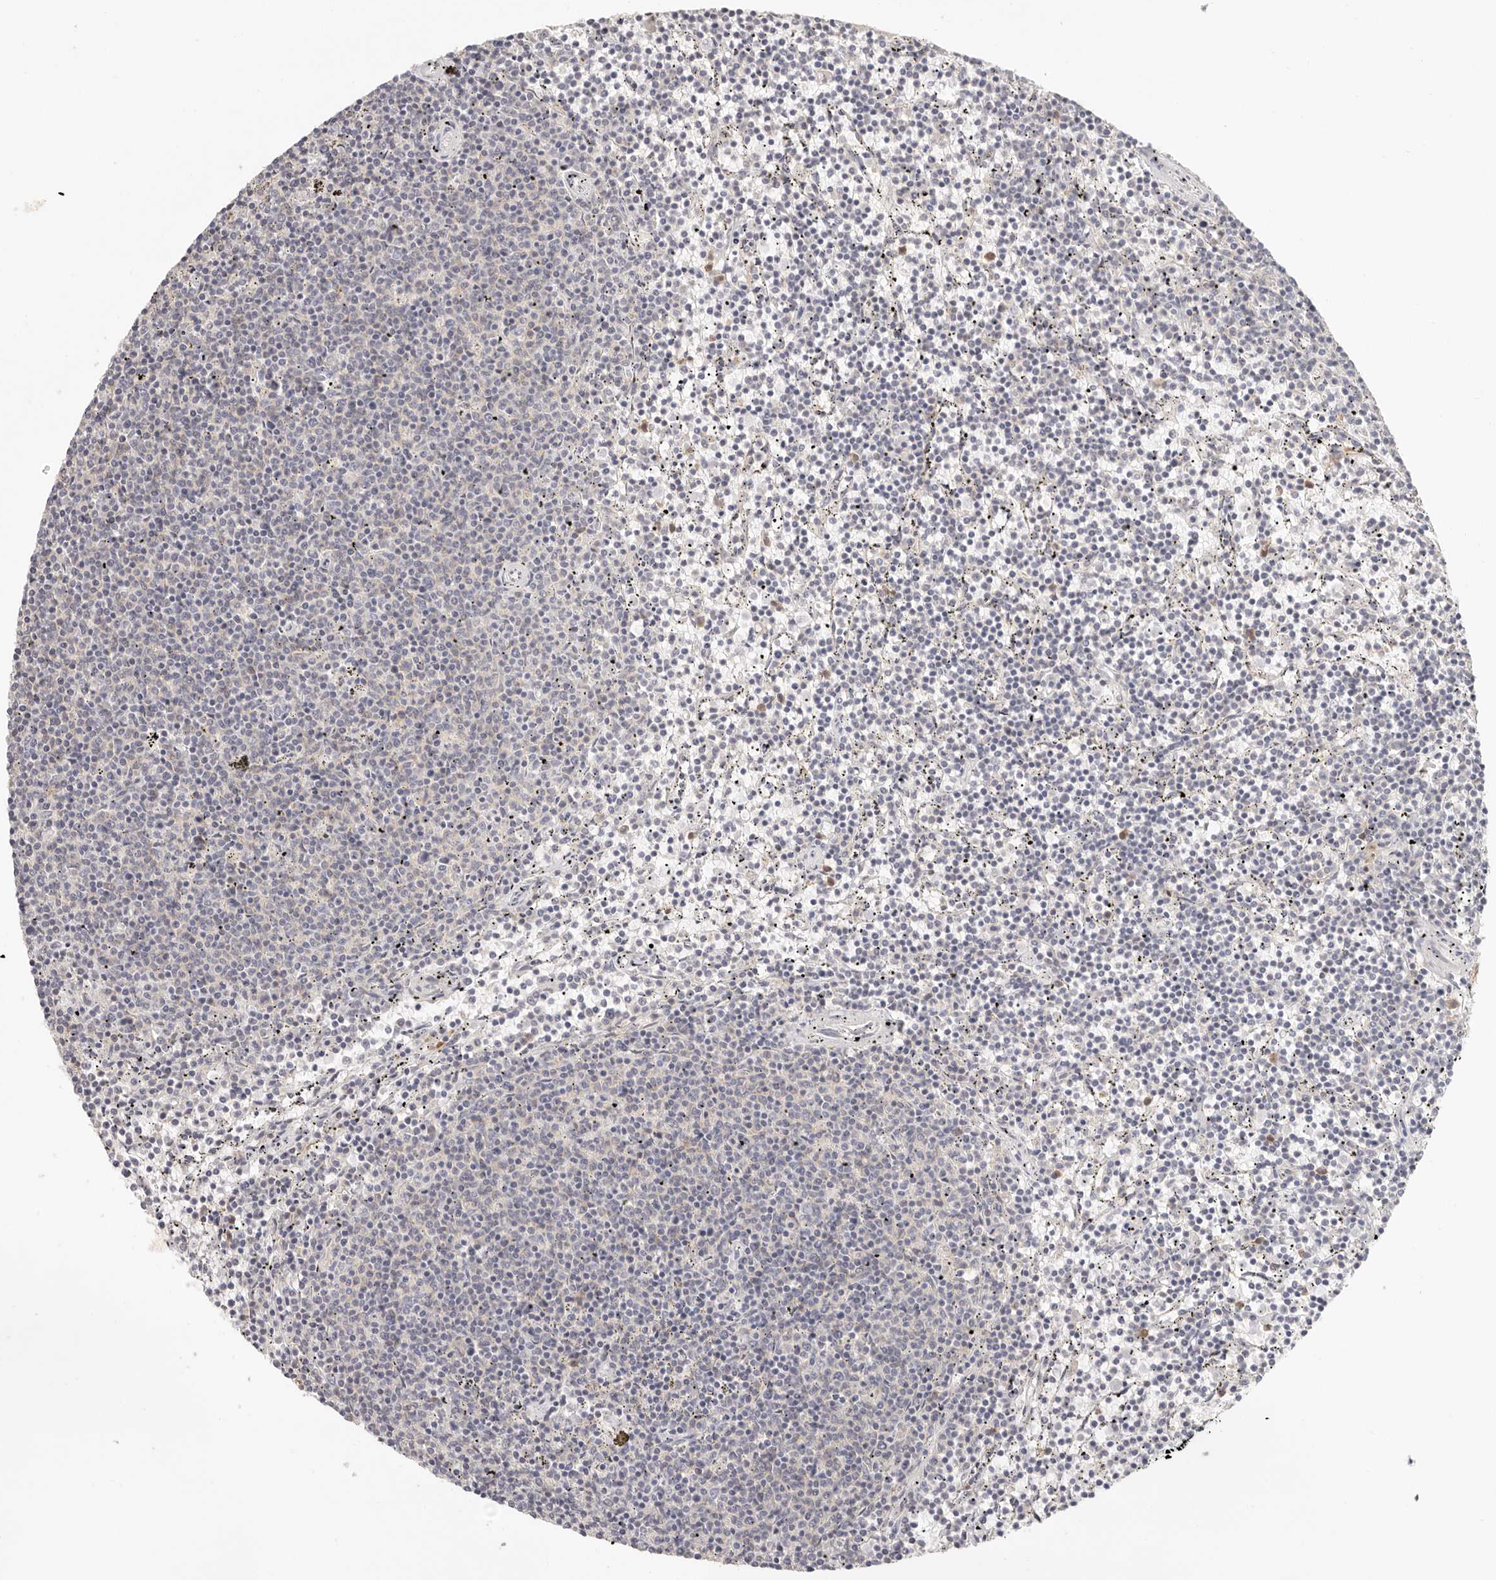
{"staining": {"intensity": "negative", "quantity": "none", "location": "none"}, "tissue": "lymphoma", "cell_type": "Tumor cells", "image_type": "cancer", "snomed": [{"axis": "morphology", "description": "Malignant lymphoma, non-Hodgkin's type, Low grade"}, {"axis": "topography", "description": "Spleen"}], "caption": "Tumor cells show no significant expression in lymphoma.", "gene": "ANXA9", "patient": {"sex": "female", "age": 50}}